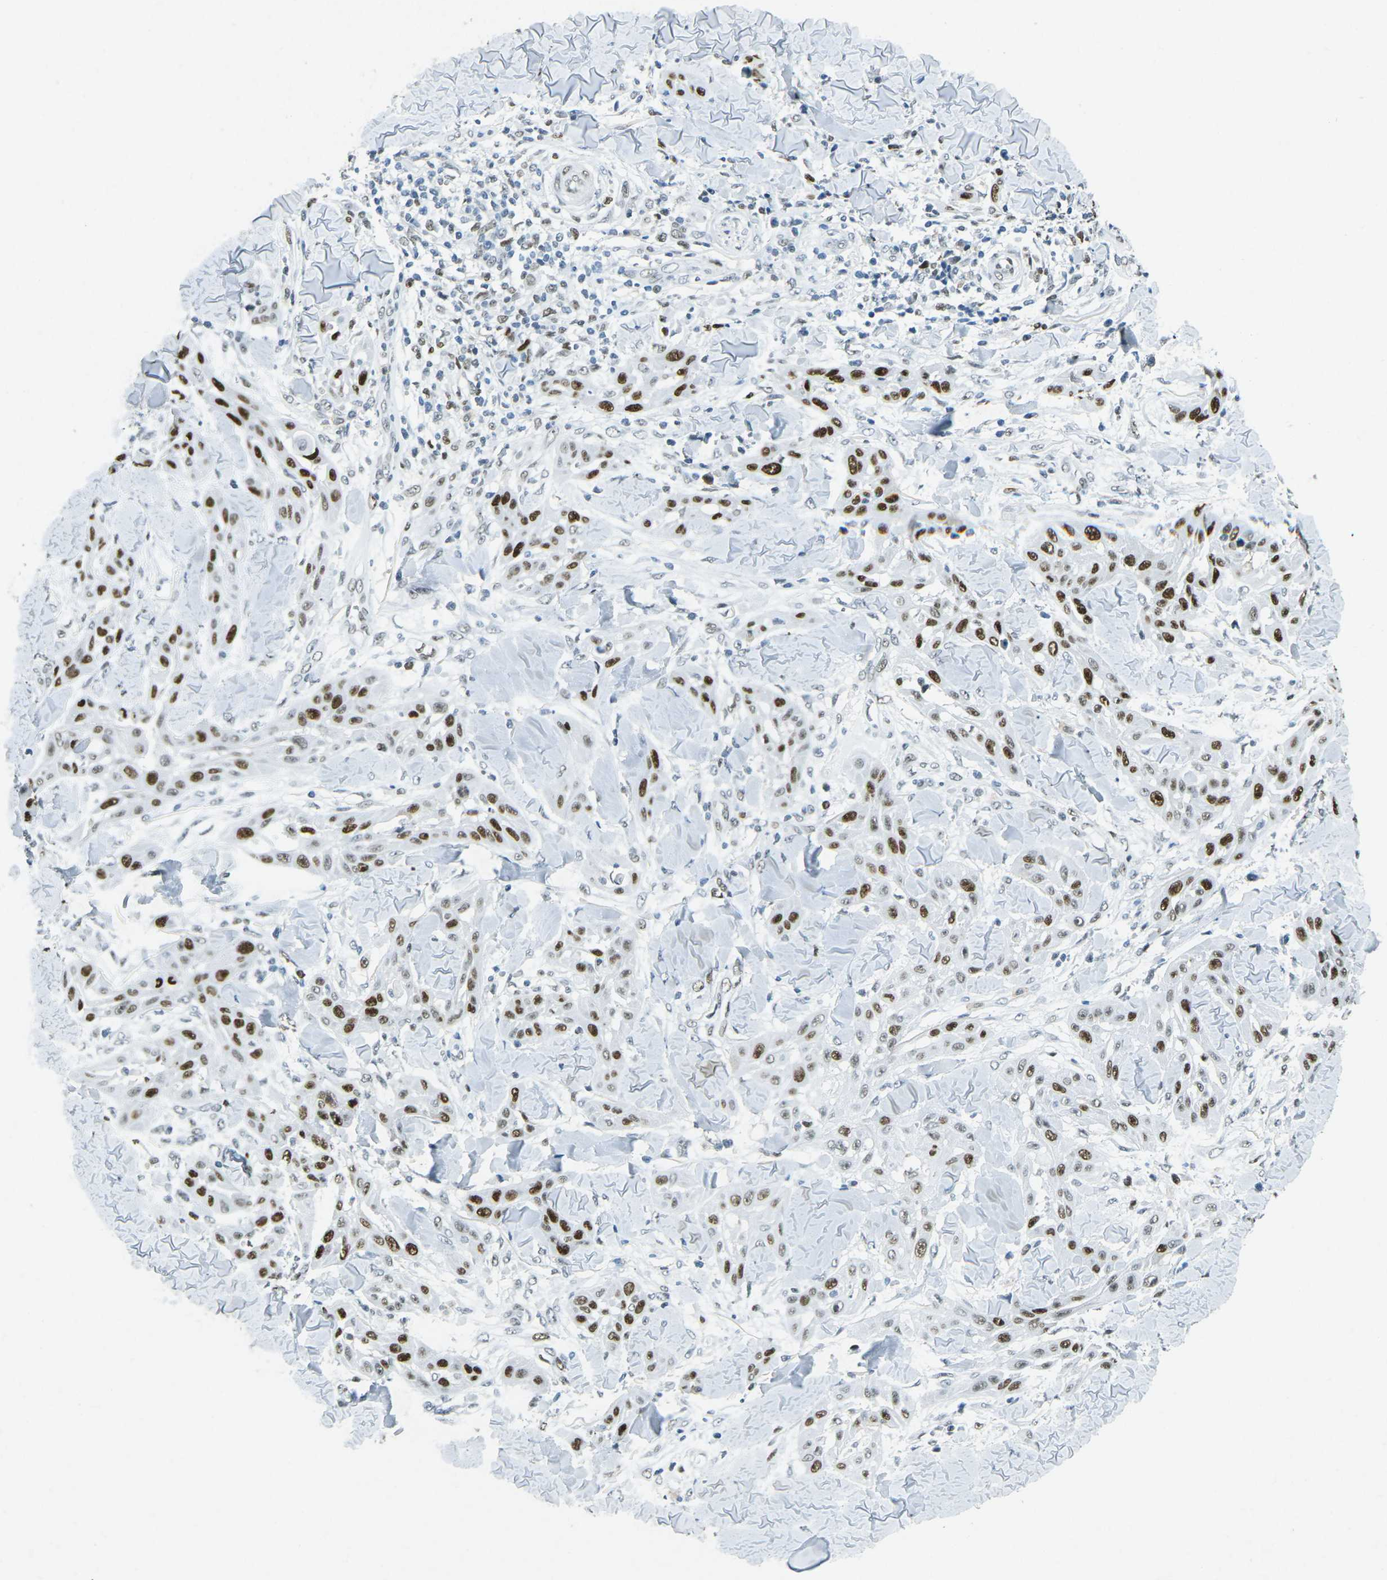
{"staining": {"intensity": "strong", "quantity": ">75%", "location": "nuclear"}, "tissue": "skin cancer", "cell_type": "Tumor cells", "image_type": "cancer", "snomed": [{"axis": "morphology", "description": "Squamous cell carcinoma, NOS"}, {"axis": "topography", "description": "Skin"}], "caption": "Skin cancer (squamous cell carcinoma) was stained to show a protein in brown. There is high levels of strong nuclear positivity in about >75% of tumor cells.", "gene": "RB1", "patient": {"sex": "male", "age": 24}}